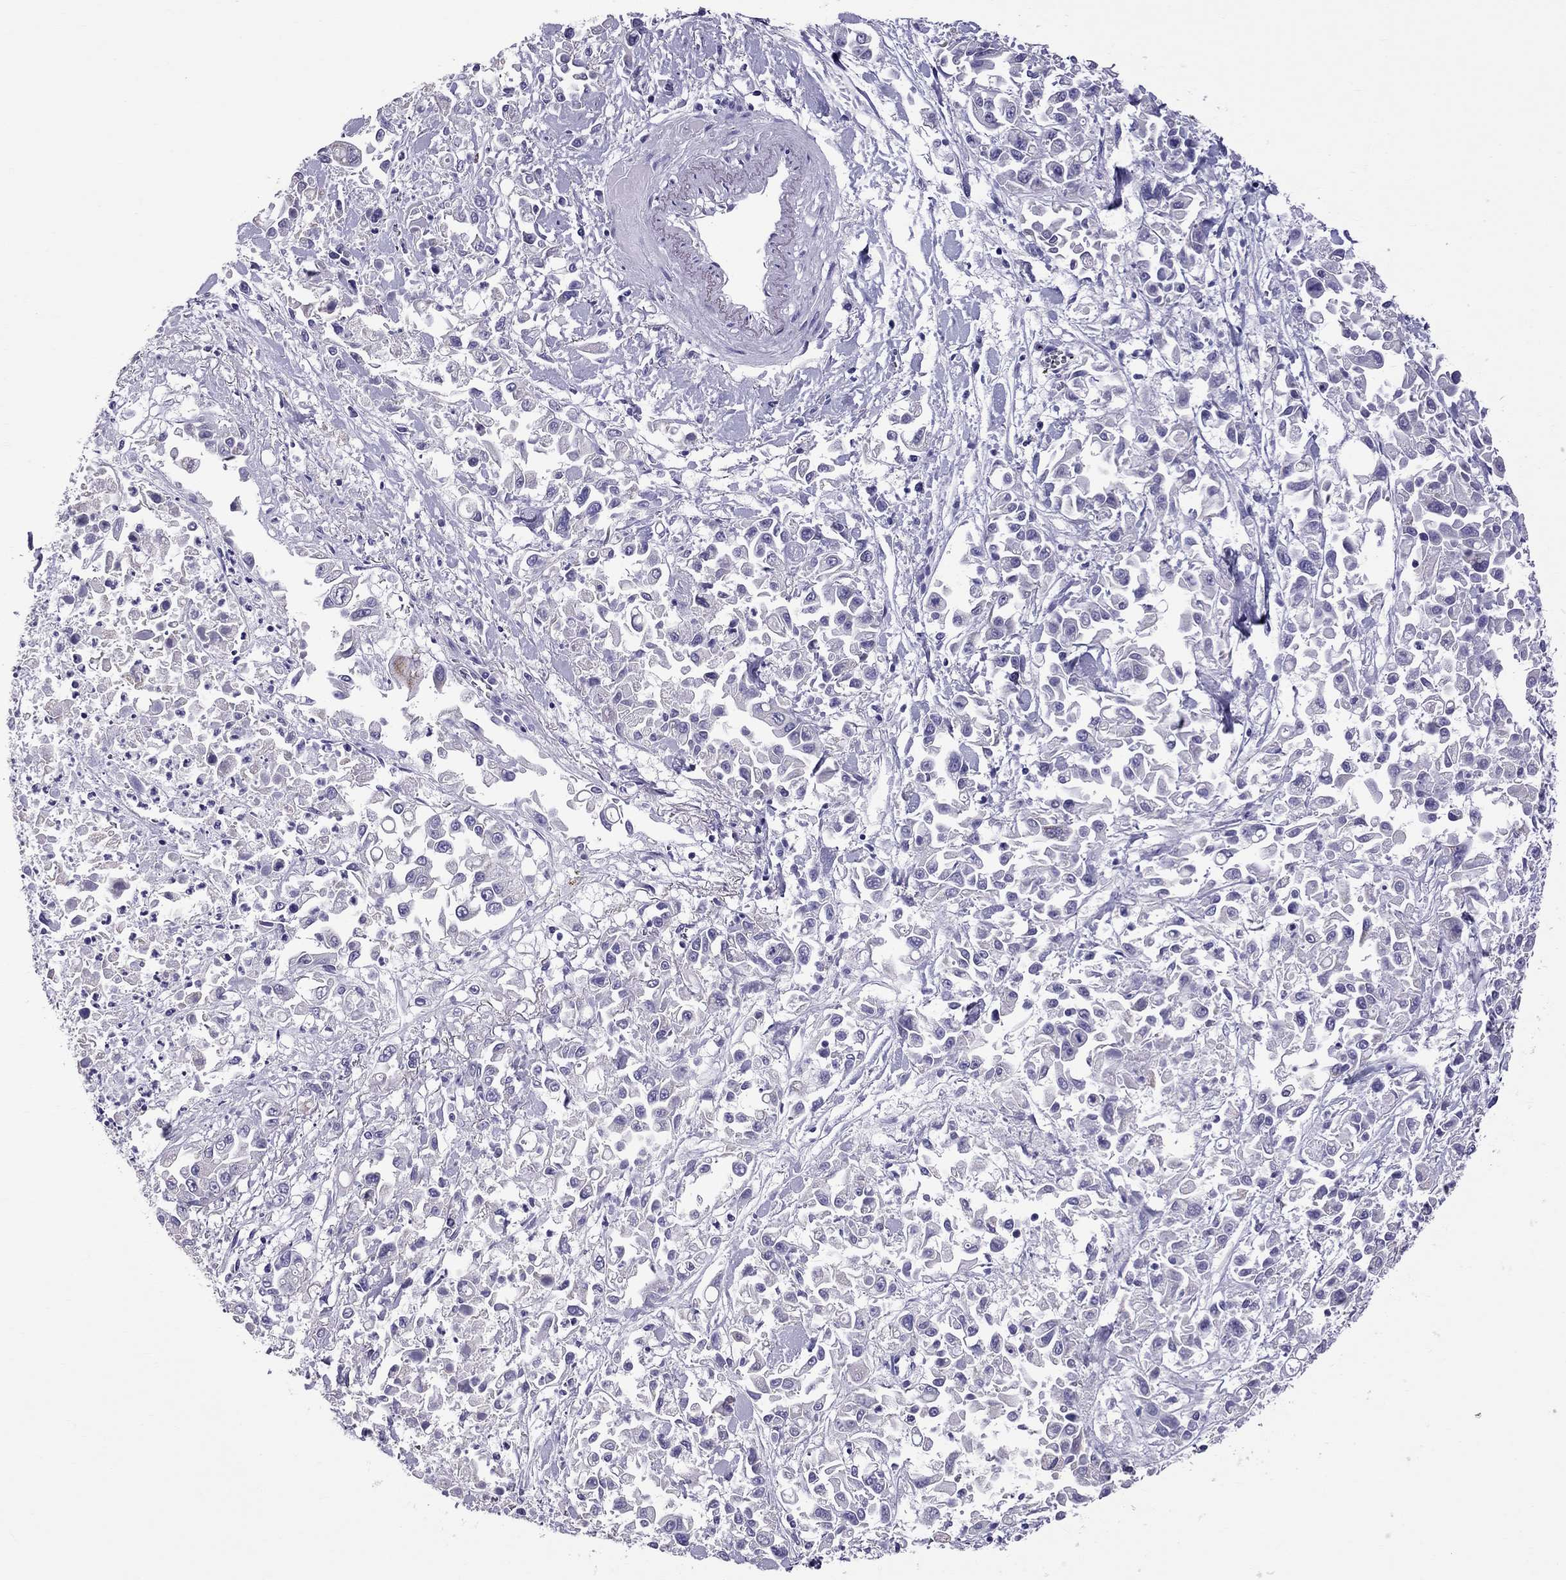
{"staining": {"intensity": "negative", "quantity": "none", "location": "none"}, "tissue": "pancreatic cancer", "cell_type": "Tumor cells", "image_type": "cancer", "snomed": [{"axis": "morphology", "description": "Adenocarcinoma, NOS"}, {"axis": "topography", "description": "Pancreas"}], "caption": "Tumor cells are negative for brown protein staining in pancreatic cancer.", "gene": "TTLL13", "patient": {"sex": "female", "age": 83}}